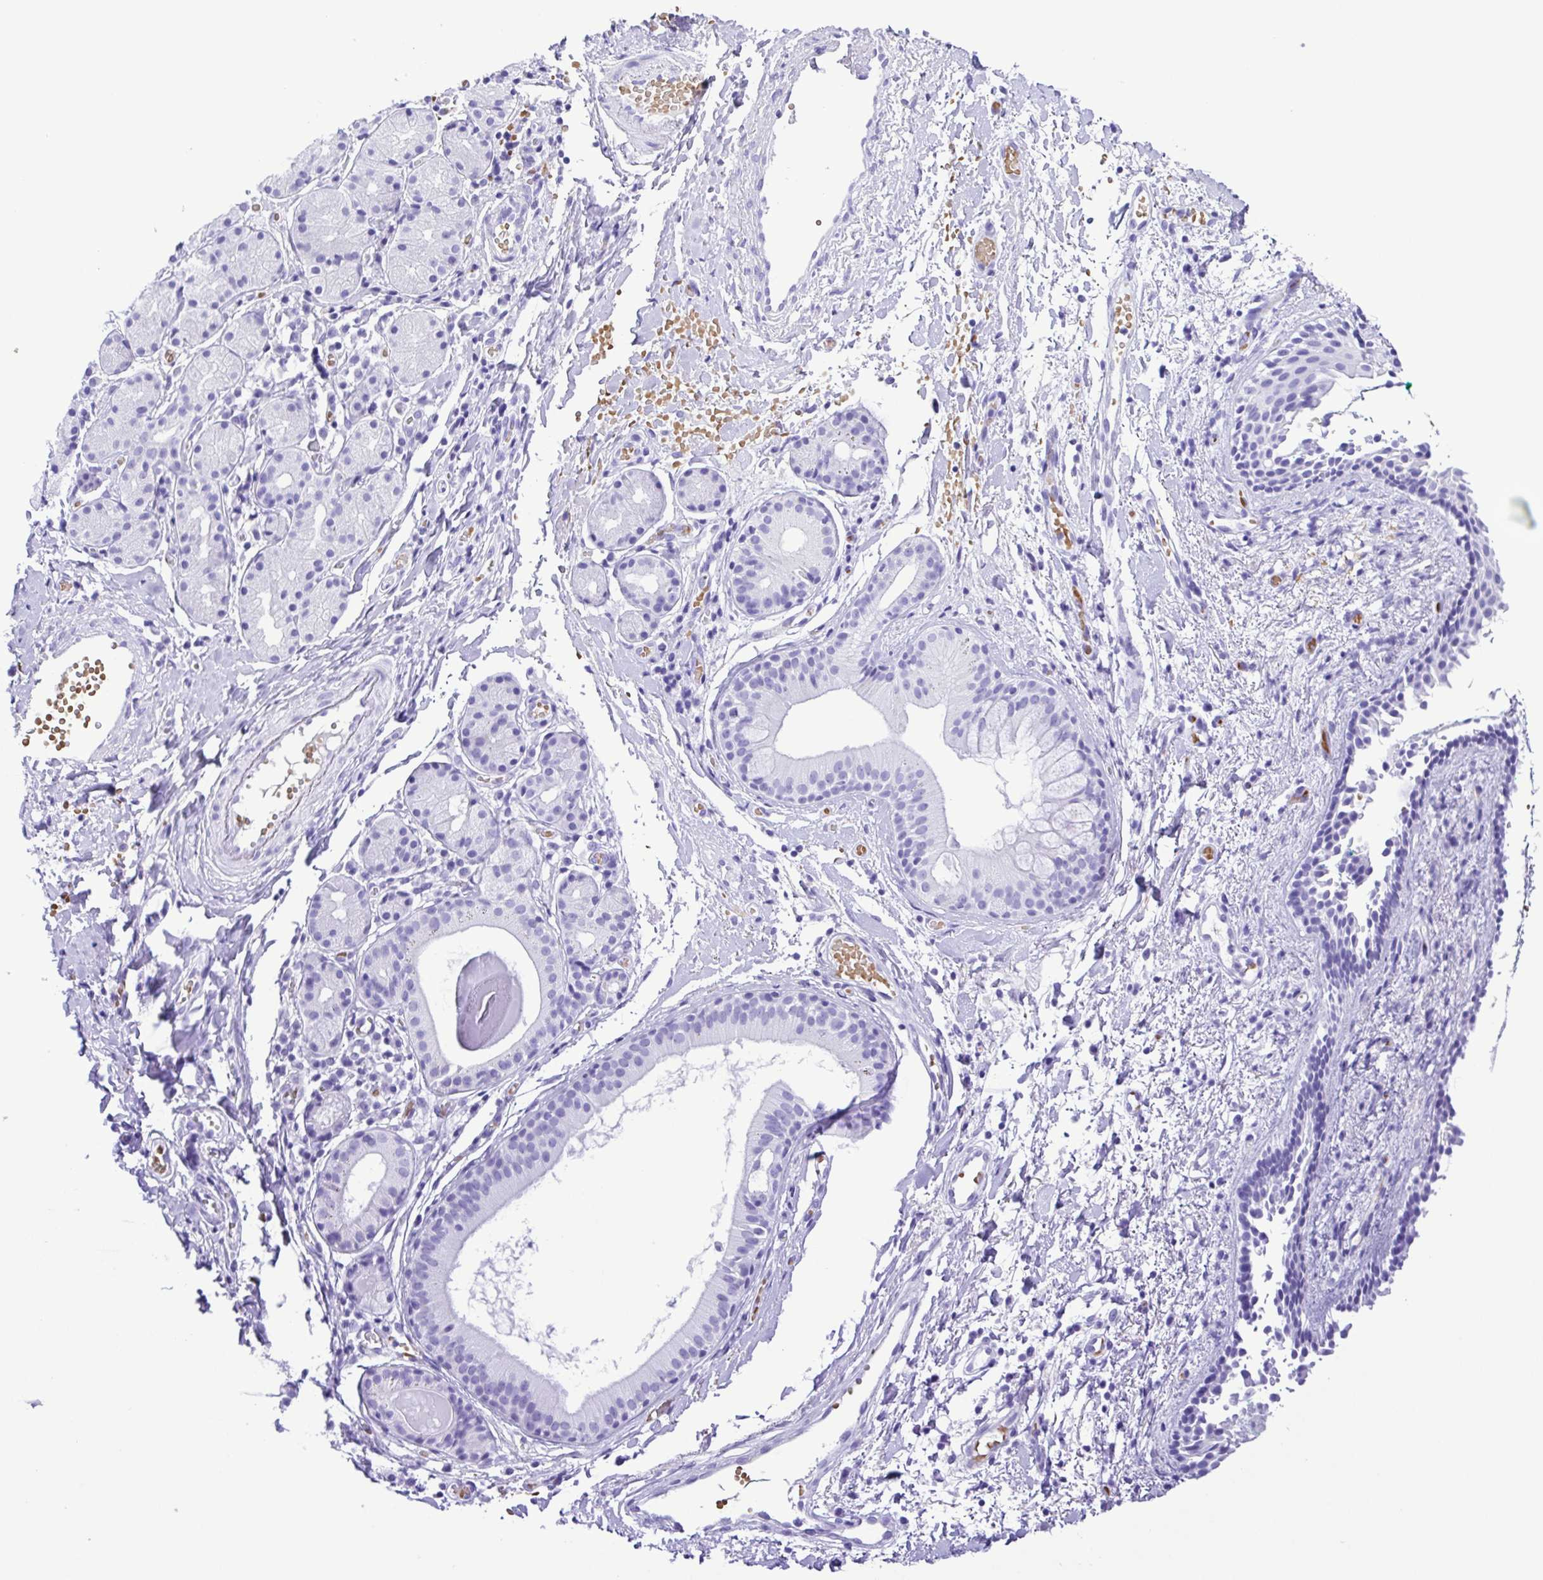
{"staining": {"intensity": "negative", "quantity": "none", "location": "none"}, "tissue": "nasopharynx", "cell_type": "Respiratory epithelial cells", "image_type": "normal", "snomed": [{"axis": "morphology", "description": "Normal tissue, NOS"}, {"axis": "morphology", "description": "Basal cell carcinoma"}, {"axis": "topography", "description": "Cartilage tissue"}, {"axis": "topography", "description": "Nasopharynx"}, {"axis": "topography", "description": "Oral tissue"}], "caption": "A high-resolution micrograph shows immunohistochemistry (IHC) staining of benign nasopharynx, which shows no significant staining in respiratory epithelial cells. The staining is performed using DAB brown chromogen with nuclei counter-stained in using hematoxylin.", "gene": "SYT1", "patient": {"sex": "female", "age": 77}}